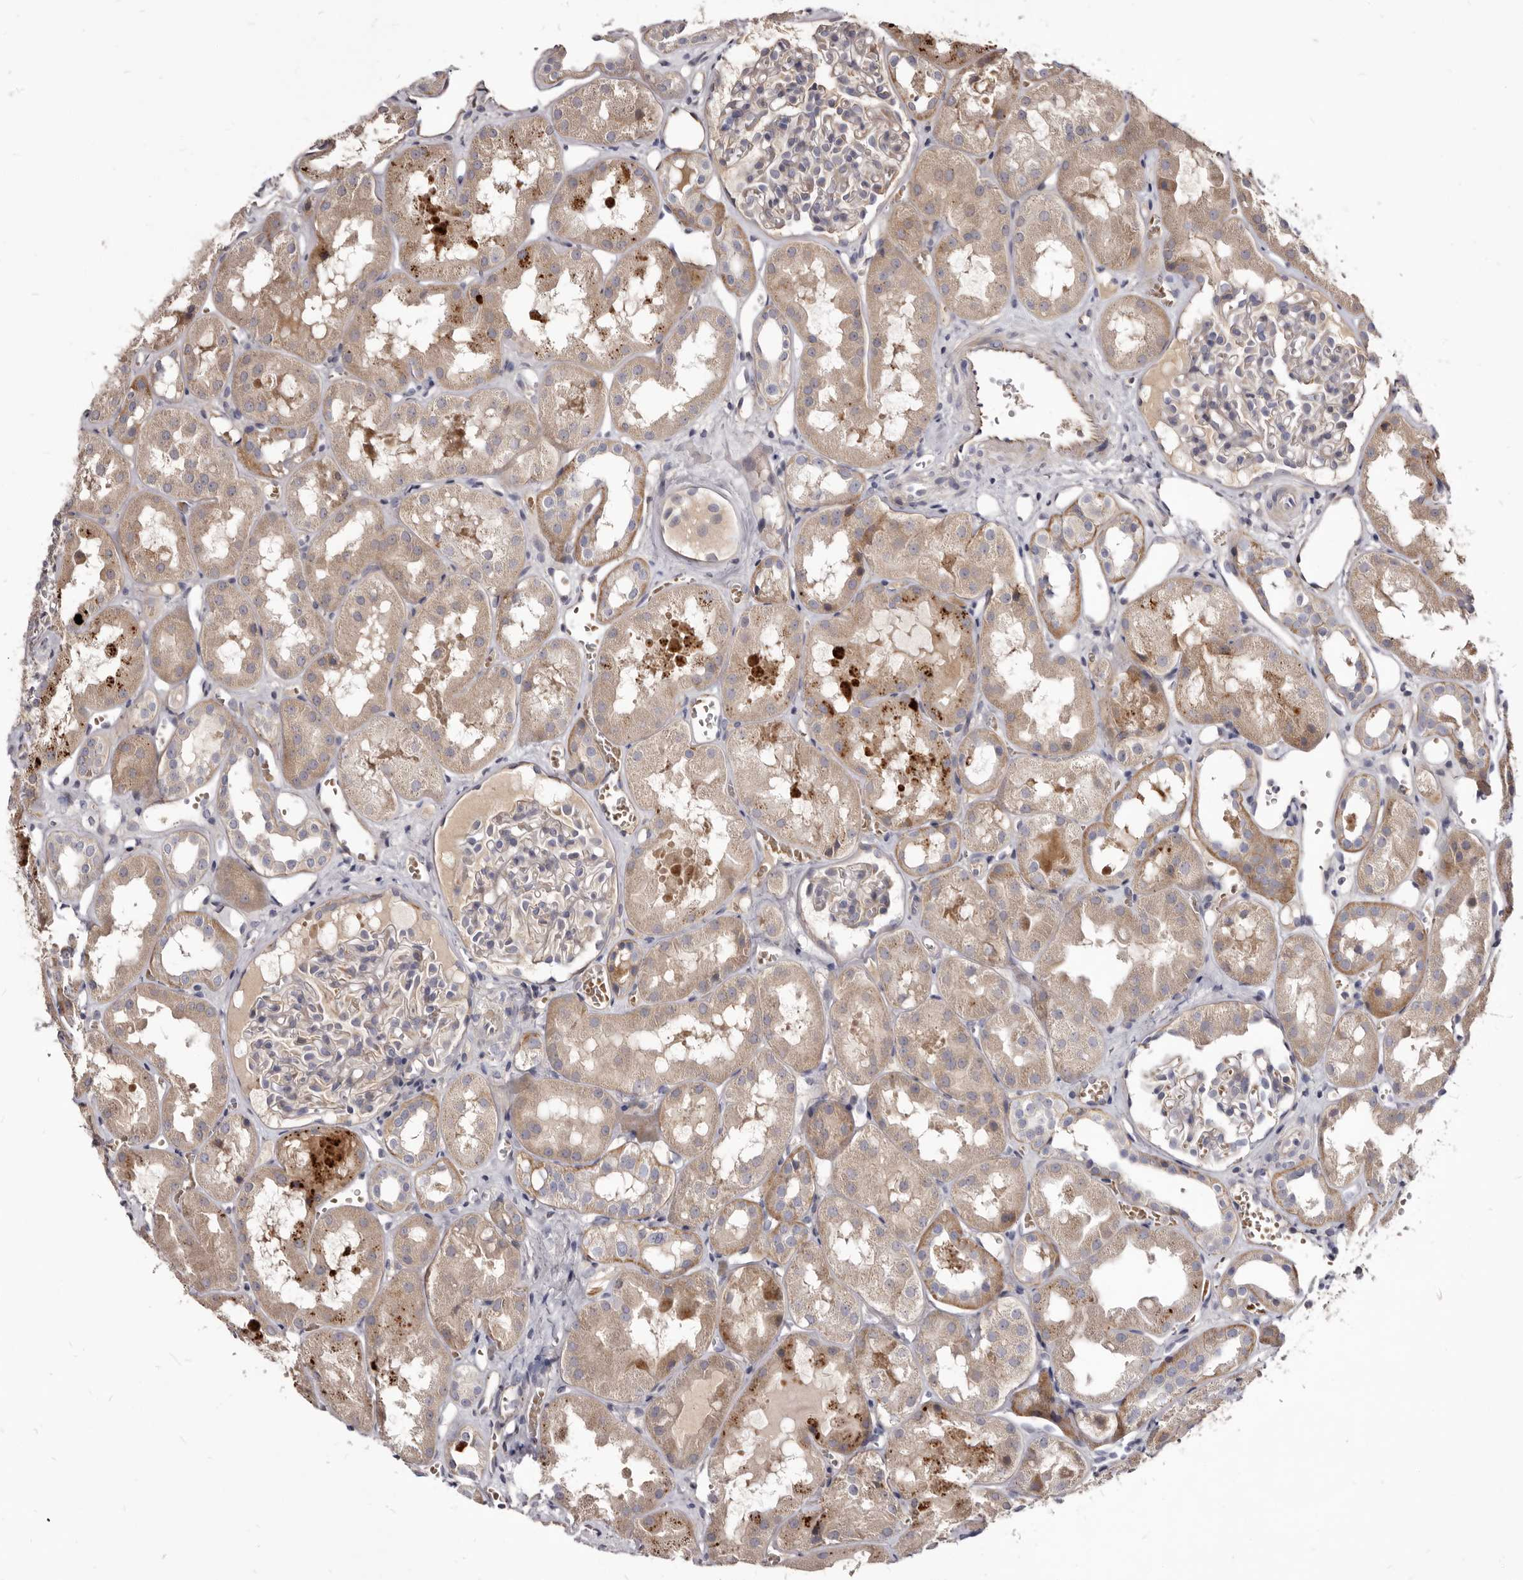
{"staining": {"intensity": "negative", "quantity": "none", "location": "none"}, "tissue": "kidney", "cell_type": "Cells in glomeruli", "image_type": "normal", "snomed": [{"axis": "morphology", "description": "Normal tissue, NOS"}, {"axis": "topography", "description": "Kidney"}], "caption": "Kidney stained for a protein using immunohistochemistry (IHC) demonstrates no expression cells in glomeruli.", "gene": "FAS", "patient": {"sex": "male", "age": 16}}